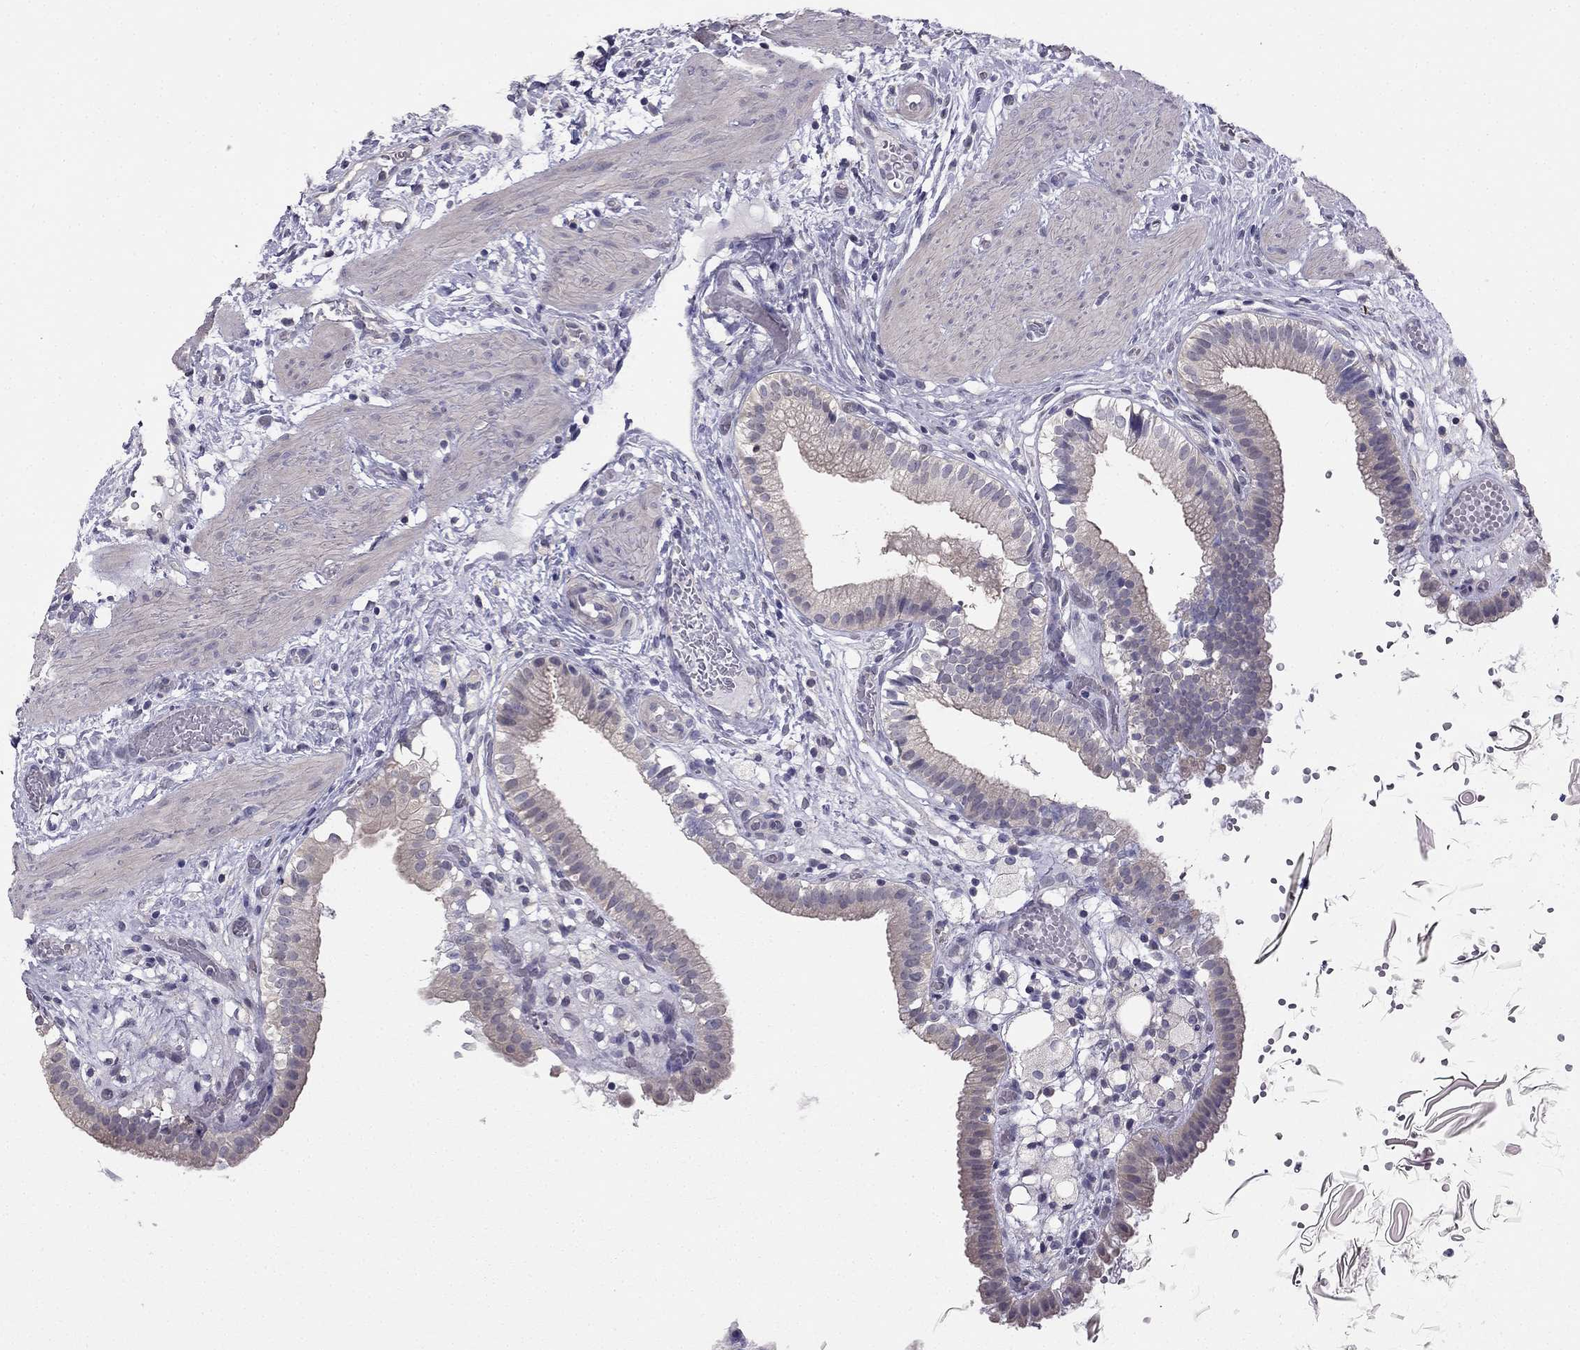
{"staining": {"intensity": "weak", "quantity": "25%-75%", "location": "cytoplasmic/membranous"}, "tissue": "gallbladder", "cell_type": "Glandular cells", "image_type": "normal", "snomed": [{"axis": "morphology", "description": "Normal tissue, NOS"}, {"axis": "topography", "description": "Gallbladder"}], "caption": "A photomicrograph of gallbladder stained for a protein displays weak cytoplasmic/membranous brown staining in glandular cells. The protein of interest is shown in brown color, while the nuclei are stained blue.", "gene": "HSFX1", "patient": {"sex": "female", "age": 24}}